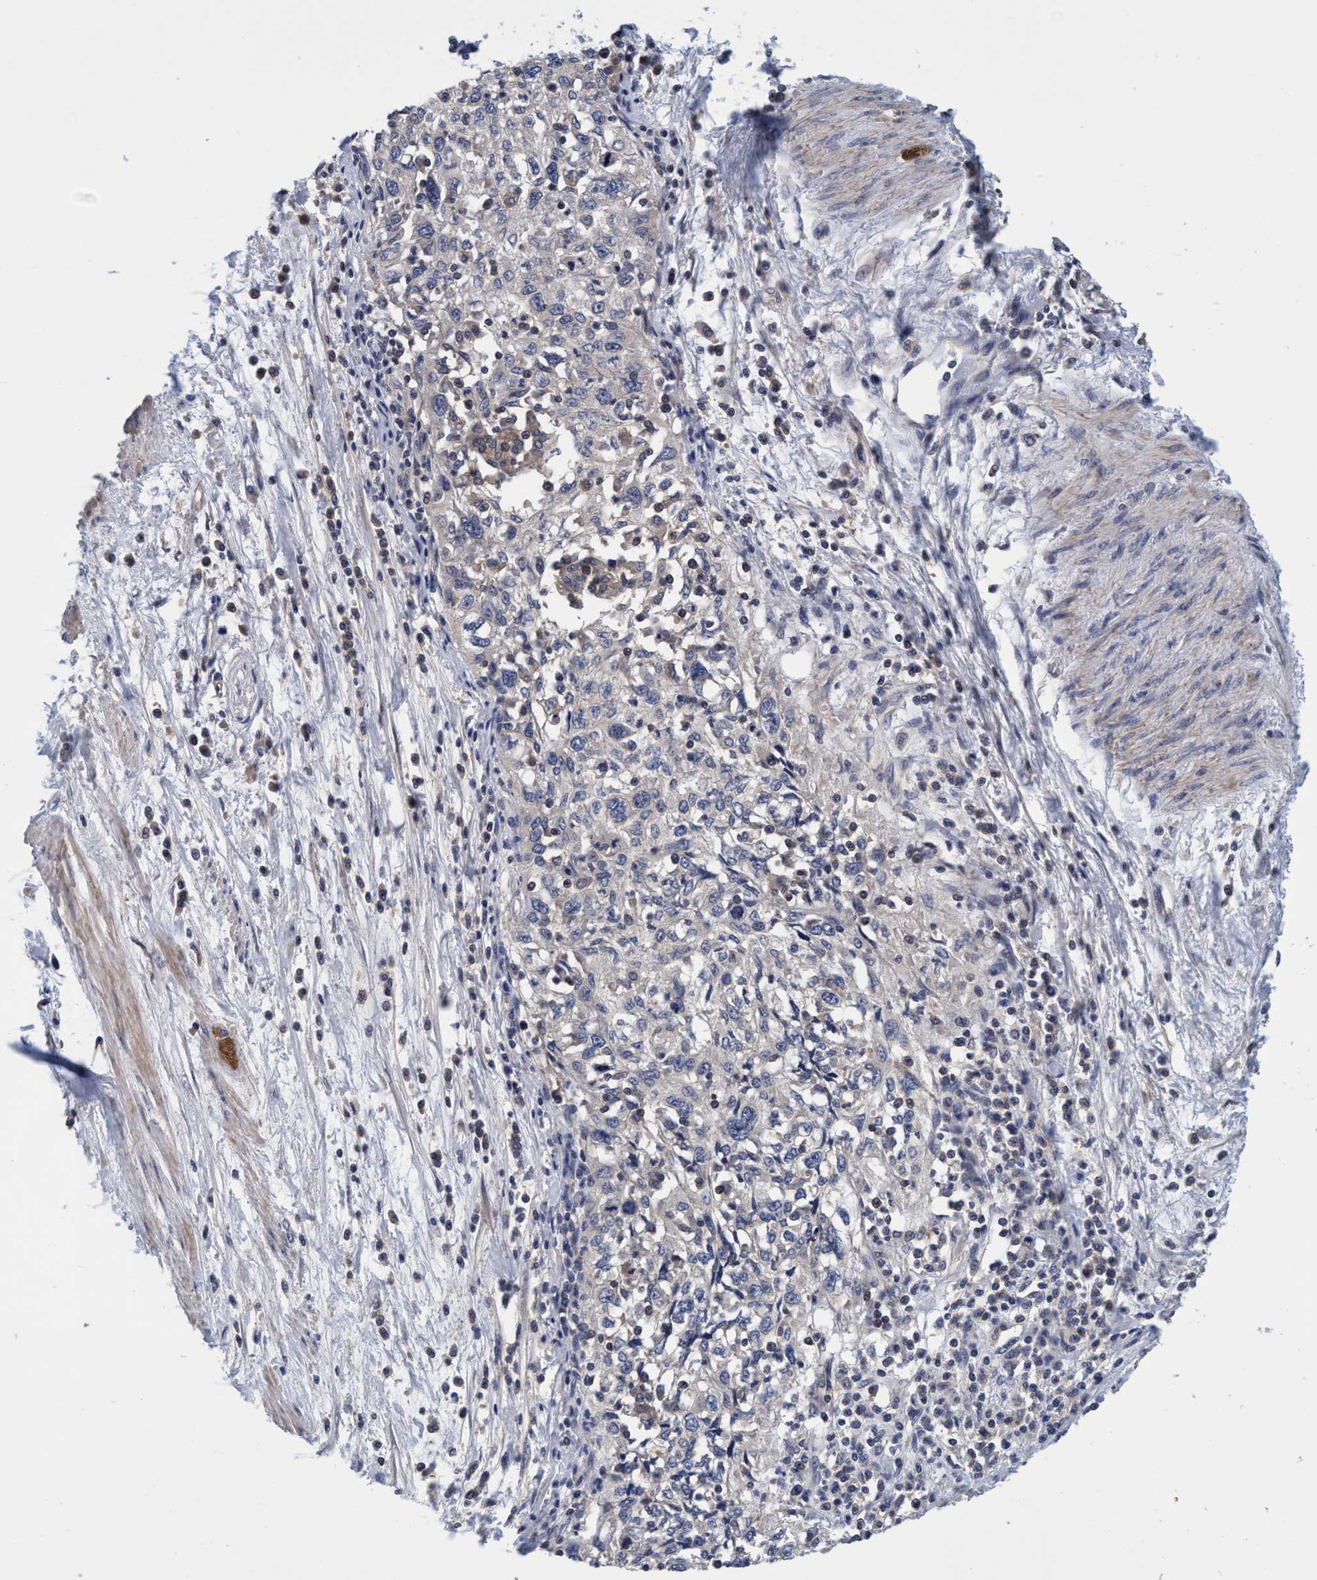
{"staining": {"intensity": "negative", "quantity": "none", "location": "none"}, "tissue": "cervical cancer", "cell_type": "Tumor cells", "image_type": "cancer", "snomed": [{"axis": "morphology", "description": "Squamous cell carcinoma, NOS"}, {"axis": "topography", "description": "Cervix"}], "caption": "Immunohistochemistry (IHC) photomicrograph of neoplastic tissue: cervical cancer stained with DAB (3,3'-diaminobenzidine) displays no significant protein positivity in tumor cells. (Stains: DAB (3,3'-diaminobenzidine) immunohistochemistry (IHC) with hematoxylin counter stain, Microscopy: brightfield microscopy at high magnification).", "gene": "CALCOCO2", "patient": {"sex": "female", "age": 57}}